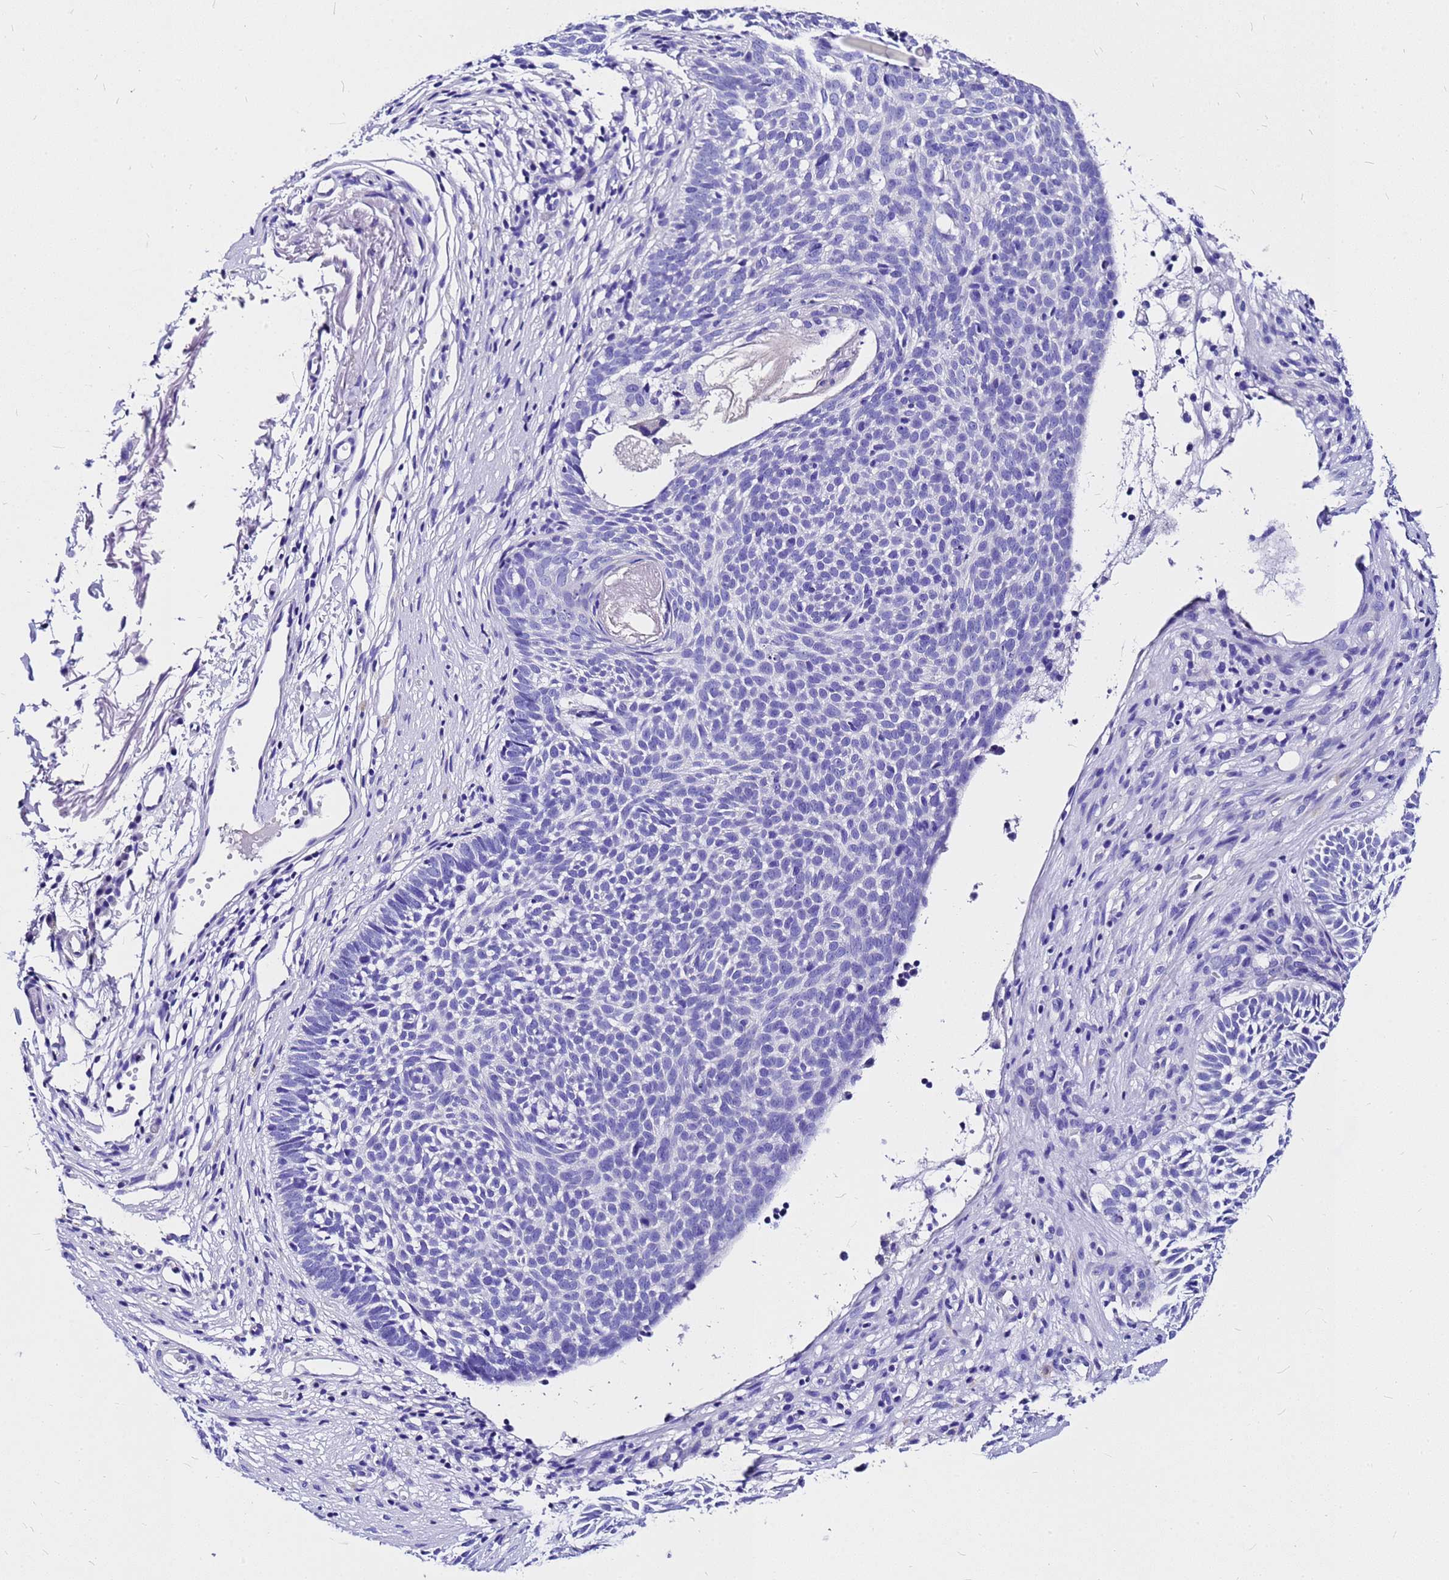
{"staining": {"intensity": "negative", "quantity": "none", "location": "none"}, "tissue": "skin cancer", "cell_type": "Tumor cells", "image_type": "cancer", "snomed": [{"axis": "morphology", "description": "Basal cell carcinoma"}, {"axis": "topography", "description": "Skin"}], "caption": "Skin cancer (basal cell carcinoma) was stained to show a protein in brown. There is no significant staining in tumor cells. (Immunohistochemistry (ihc), brightfield microscopy, high magnification).", "gene": "HERC4", "patient": {"sex": "male", "age": 75}}